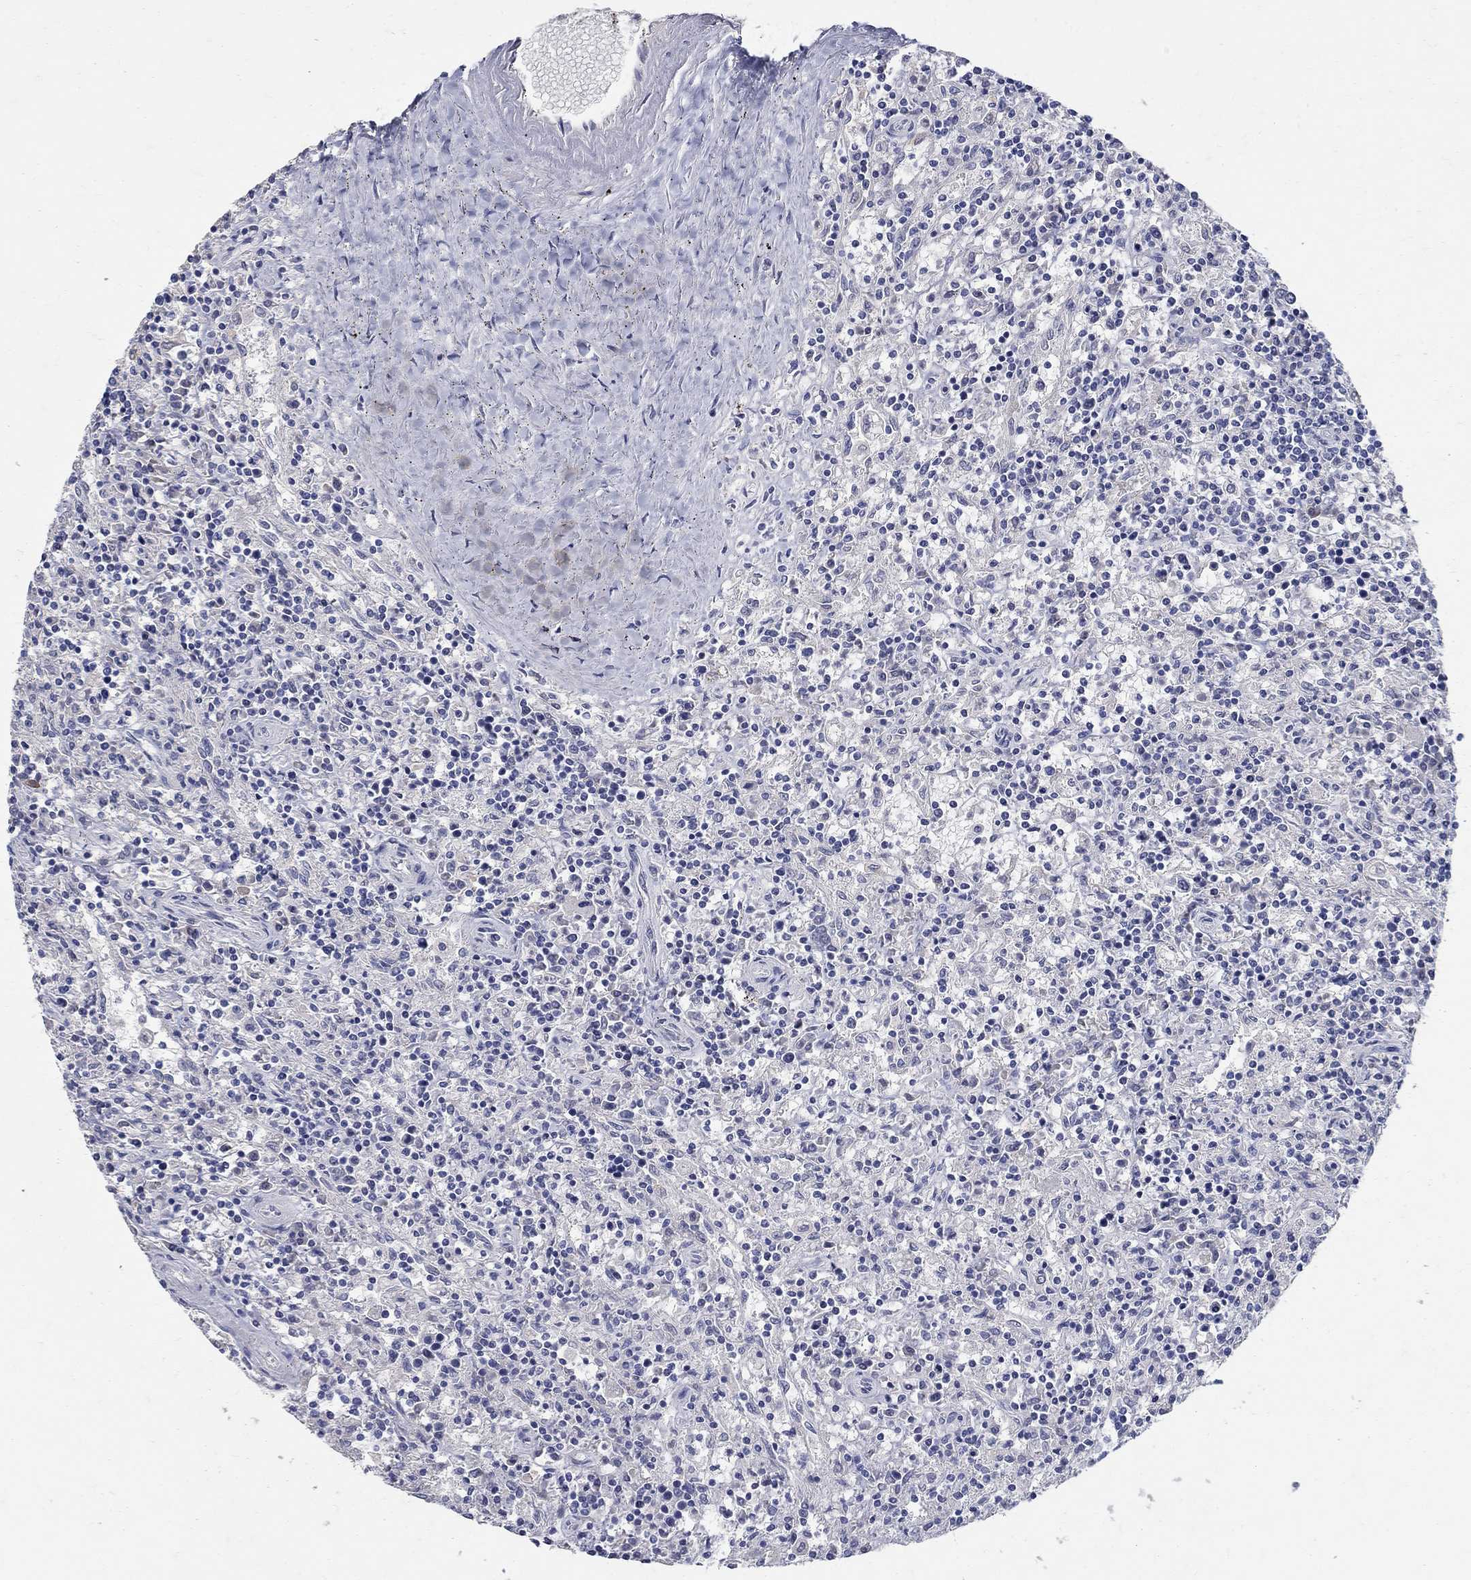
{"staining": {"intensity": "negative", "quantity": "none", "location": "none"}, "tissue": "lymphoma", "cell_type": "Tumor cells", "image_type": "cancer", "snomed": [{"axis": "morphology", "description": "Malignant lymphoma, non-Hodgkin's type, Low grade"}, {"axis": "topography", "description": "Spleen"}], "caption": "A high-resolution photomicrograph shows immunohistochemistry staining of lymphoma, which shows no significant positivity in tumor cells.", "gene": "SOX2", "patient": {"sex": "male", "age": 62}}